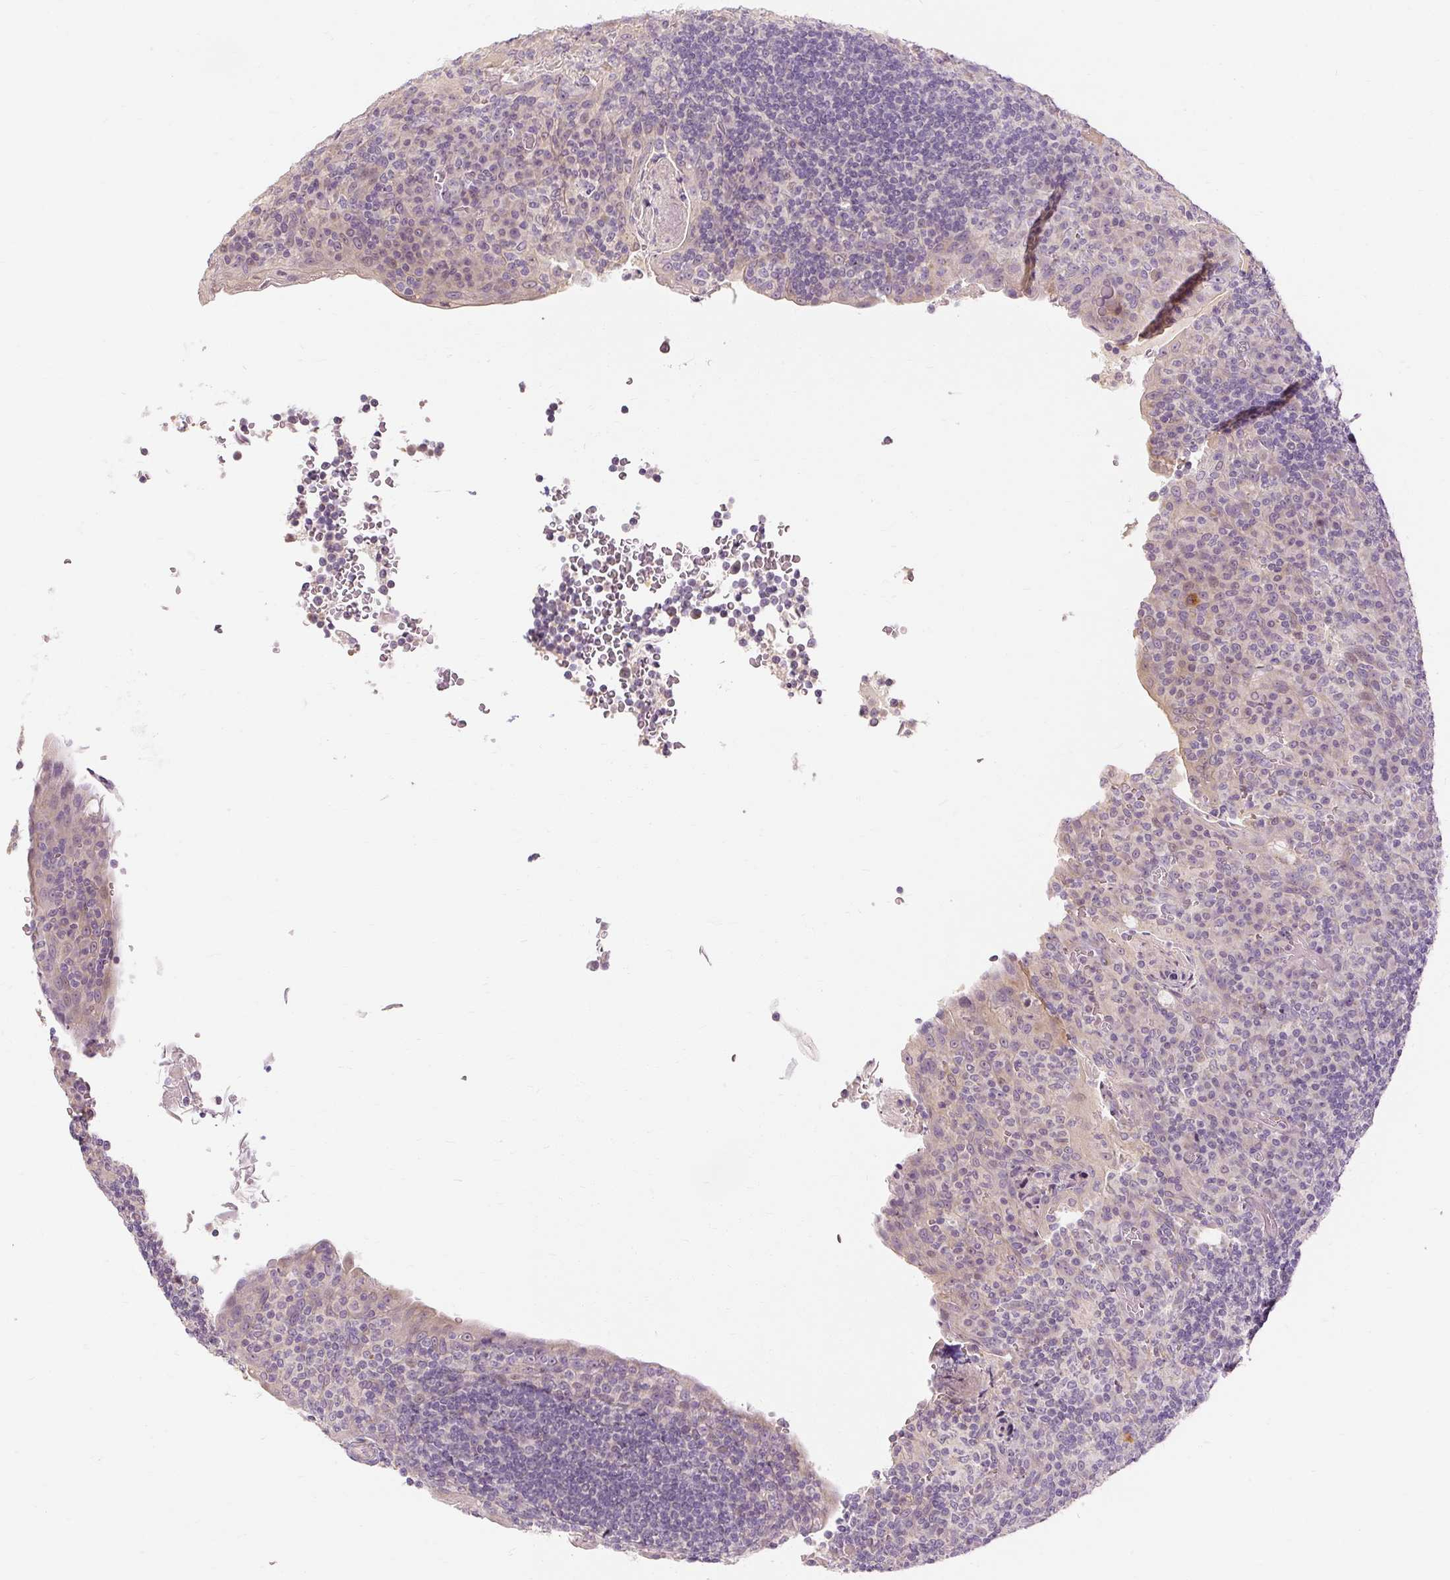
{"staining": {"intensity": "negative", "quantity": "none", "location": "none"}, "tissue": "tonsil", "cell_type": "Germinal center cells", "image_type": "normal", "snomed": [{"axis": "morphology", "description": "Normal tissue, NOS"}, {"axis": "topography", "description": "Tonsil"}], "caption": "The histopathology image shows no significant positivity in germinal center cells of tonsil.", "gene": "CAPN3", "patient": {"sex": "male", "age": 17}}